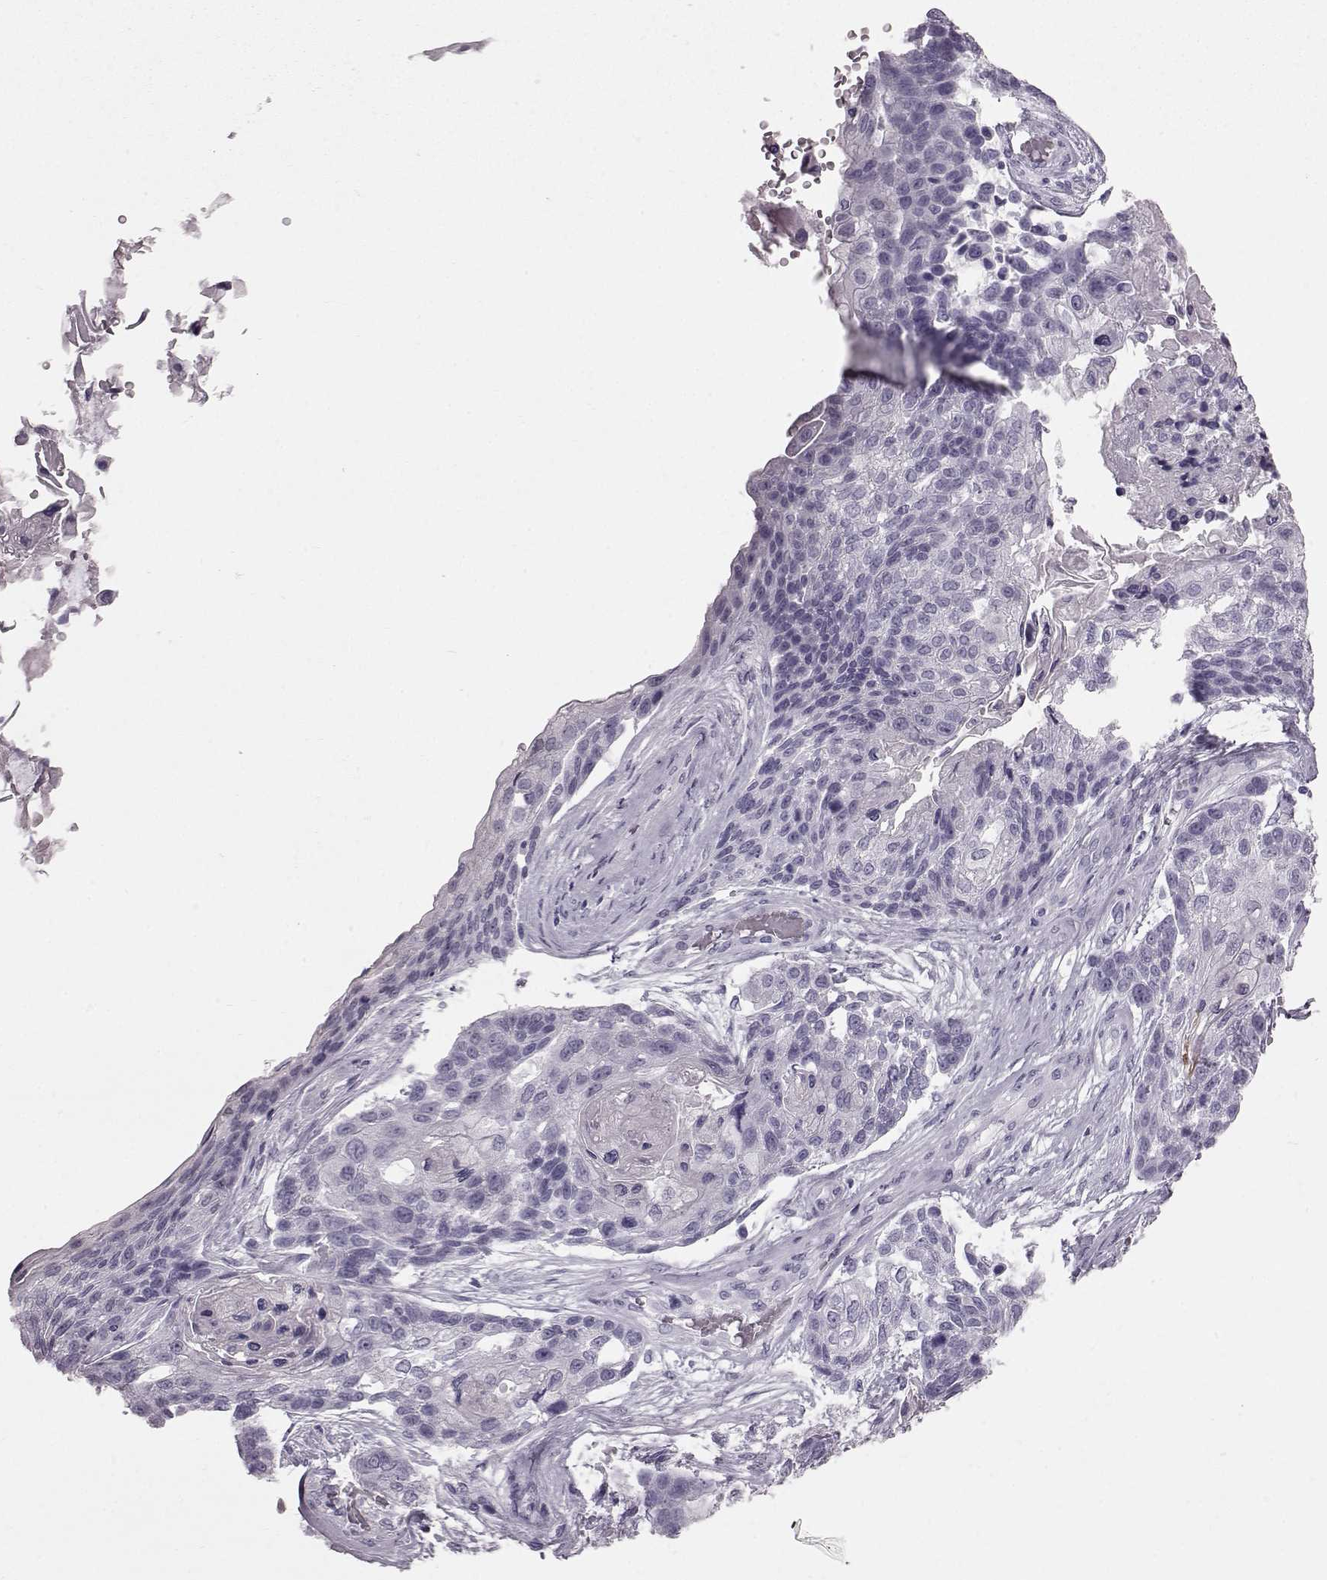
{"staining": {"intensity": "negative", "quantity": "none", "location": "none"}, "tissue": "lung cancer", "cell_type": "Tumor cells", "image_type": "cancer", "snomed": [{"axis": "morphology", "description": "Squamous cell carcinoma, NOS"}, {"axis": "topography", "description": "Lung"}], "caption": "An image of lung squamous cell carcinoma stained for a protein demonstrates no brown staining in tumor cells.", "gene": "TCHHL1", "patient": {"sex": "male", "age": 69}}